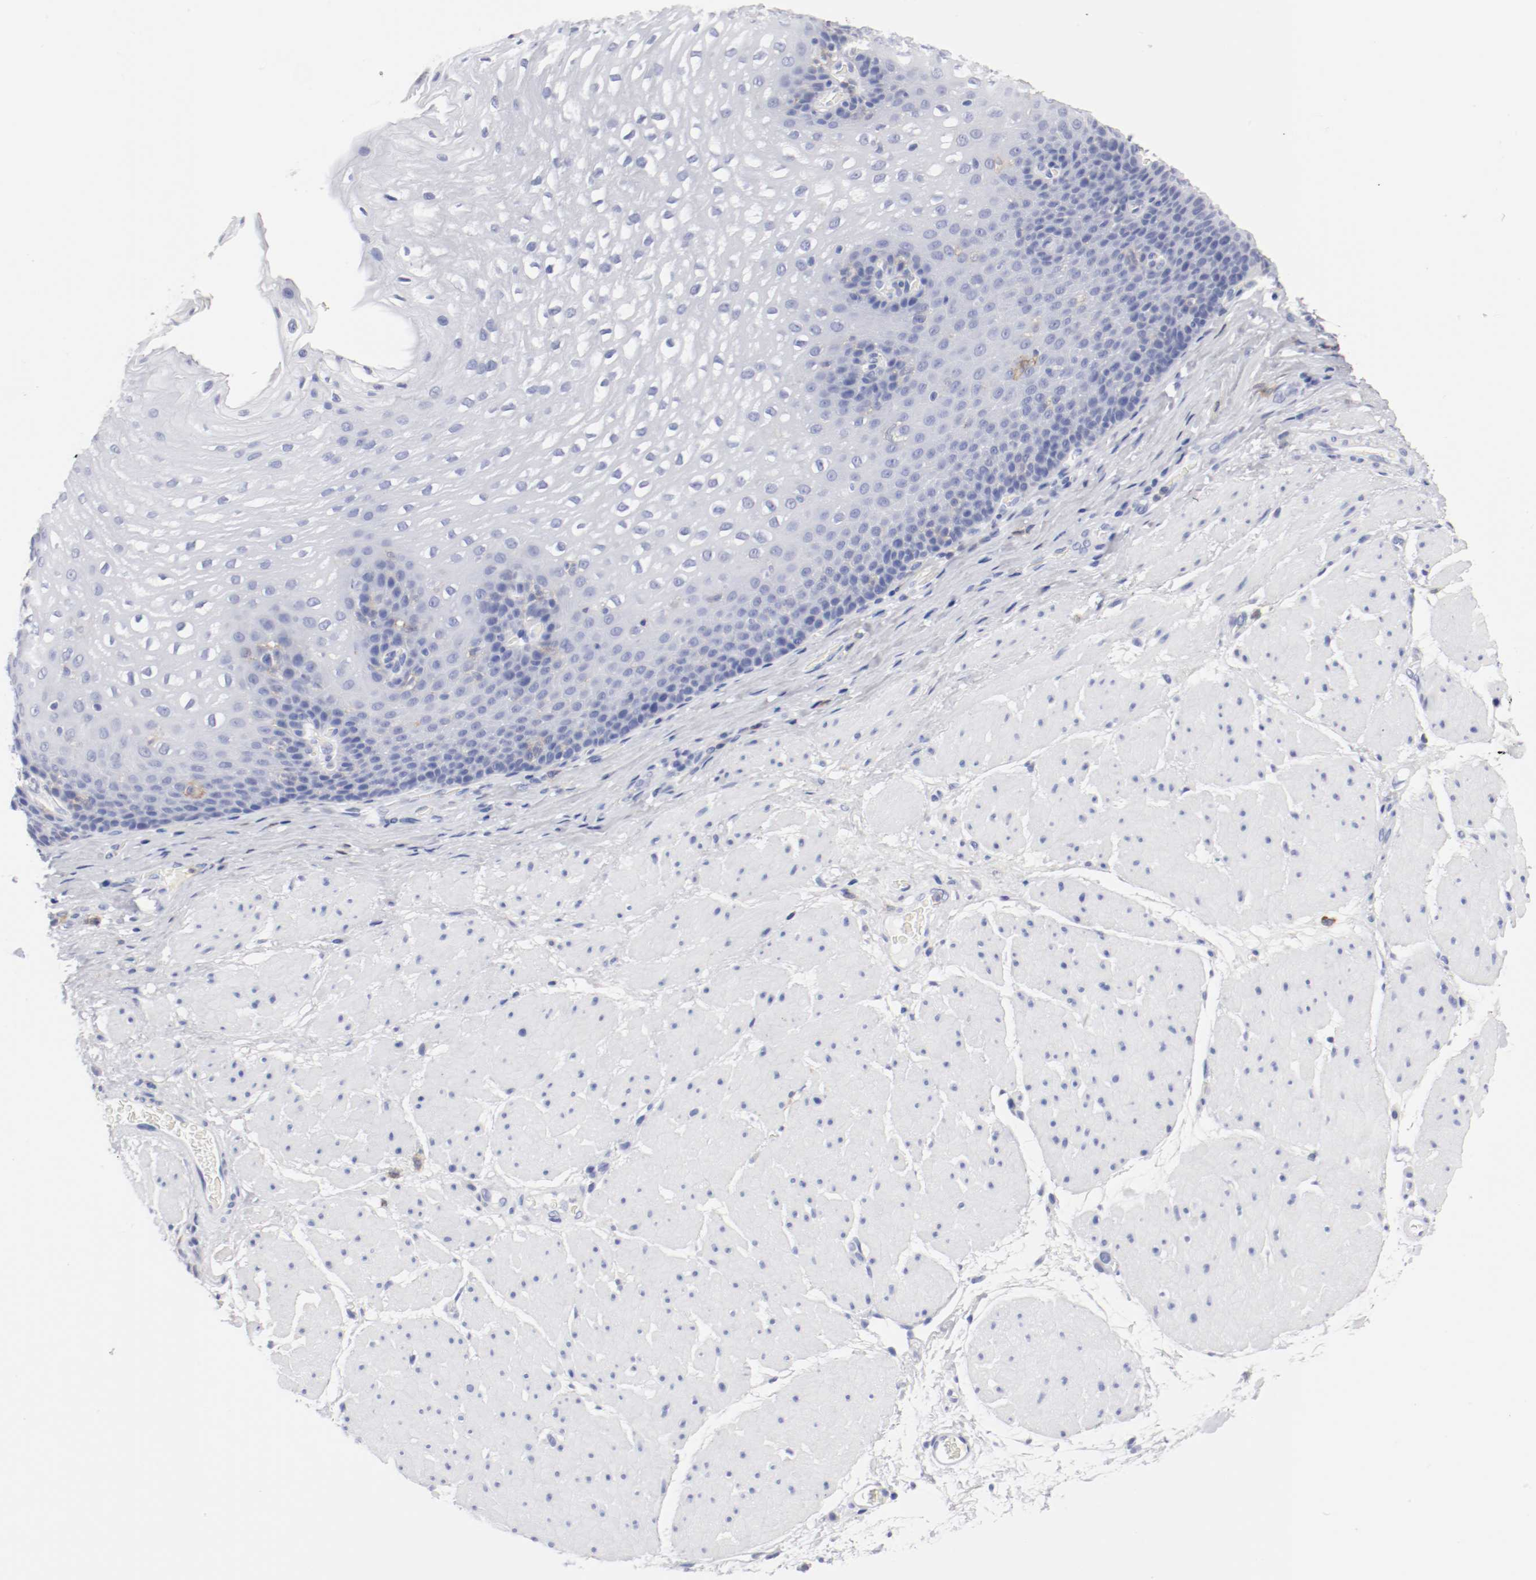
{"staining": {"intensity": "negative", "quantity": "none", "location": "none"}, "tissue": "esophagus", "cell_type": "Squamous epithelial cells", "image_type": "normal", "snomed": [{"axis": "morphology", "description": "Normal tissue, NOS"}, {"axis": "topography", "description": "Esophagus"}], "caption": "High power microscopy micrograph of an immunohistochemistry image of benign esophagus, revealing no significant expression in squamous epithelial cells.", "gene": "ITGAX", "patient": {"sex": "male", "age": 48}}